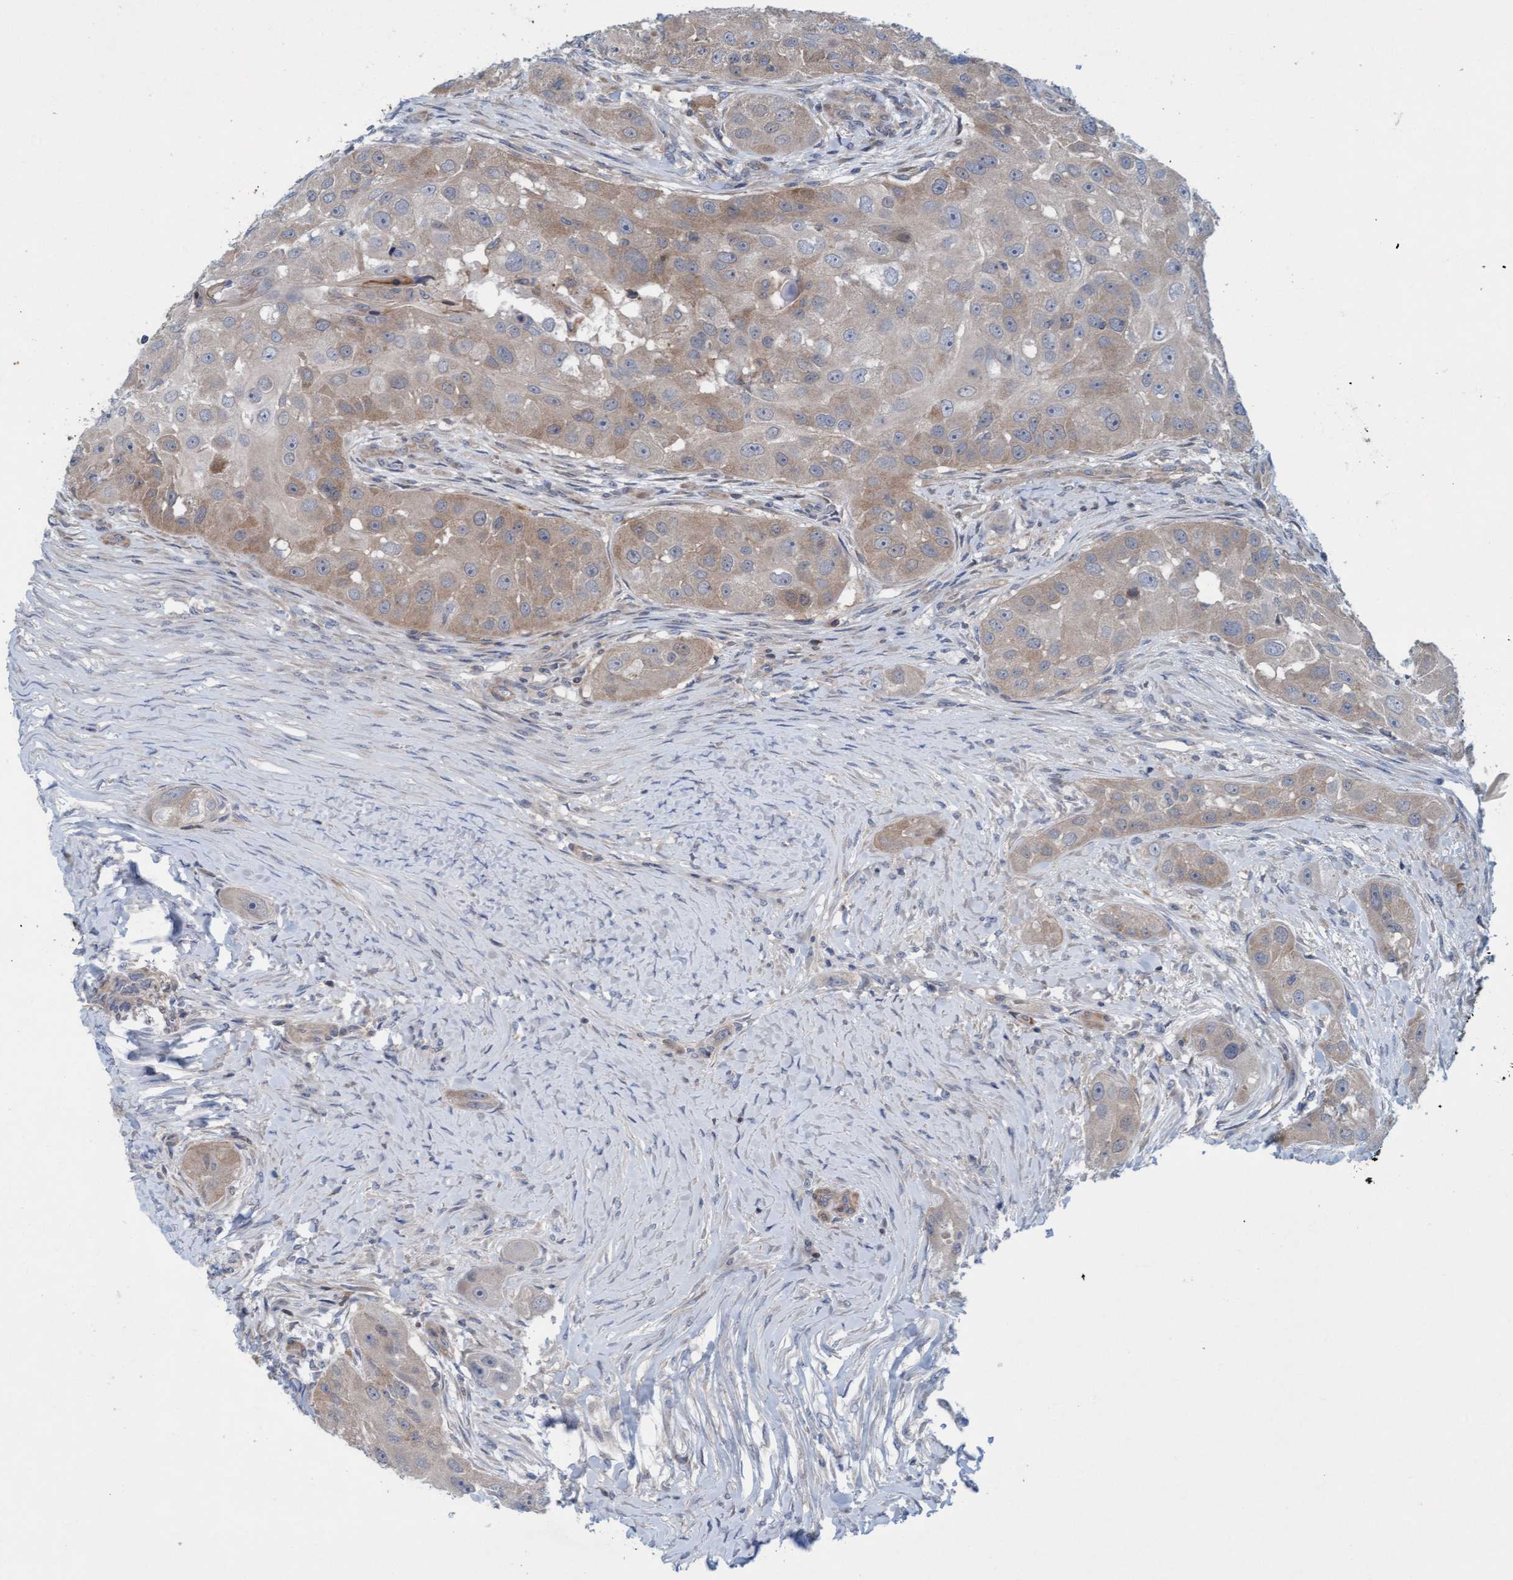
{"staining": {"intensity": "weak", "quantity": "25%-75%", "location": "cytoplasmic/membranous"}, "tissue": "head and neck cancer", "cell_type": "Tumor cells", "image_type": "cancer", "snomed": [{"axis": "morphology", "description": "Normal tissue, NOS"}, {"axis": "morphology", "description": "Squamous cell carcinoma, NOS"}, {"axis": "topography", "description": "Skeletal muscle"}, {"axis": "topography", "description": "Head-Neck"}], "caption": "About 25%-75% of tumor cells in squamous cell carcinoma (head and neck) exhibit weak cytoplasmic/membranous protein expression as visualized by brown immunohistochemical staining.", "gene": "KLHL25", "patient": {"sex": "male", "age": 51}}